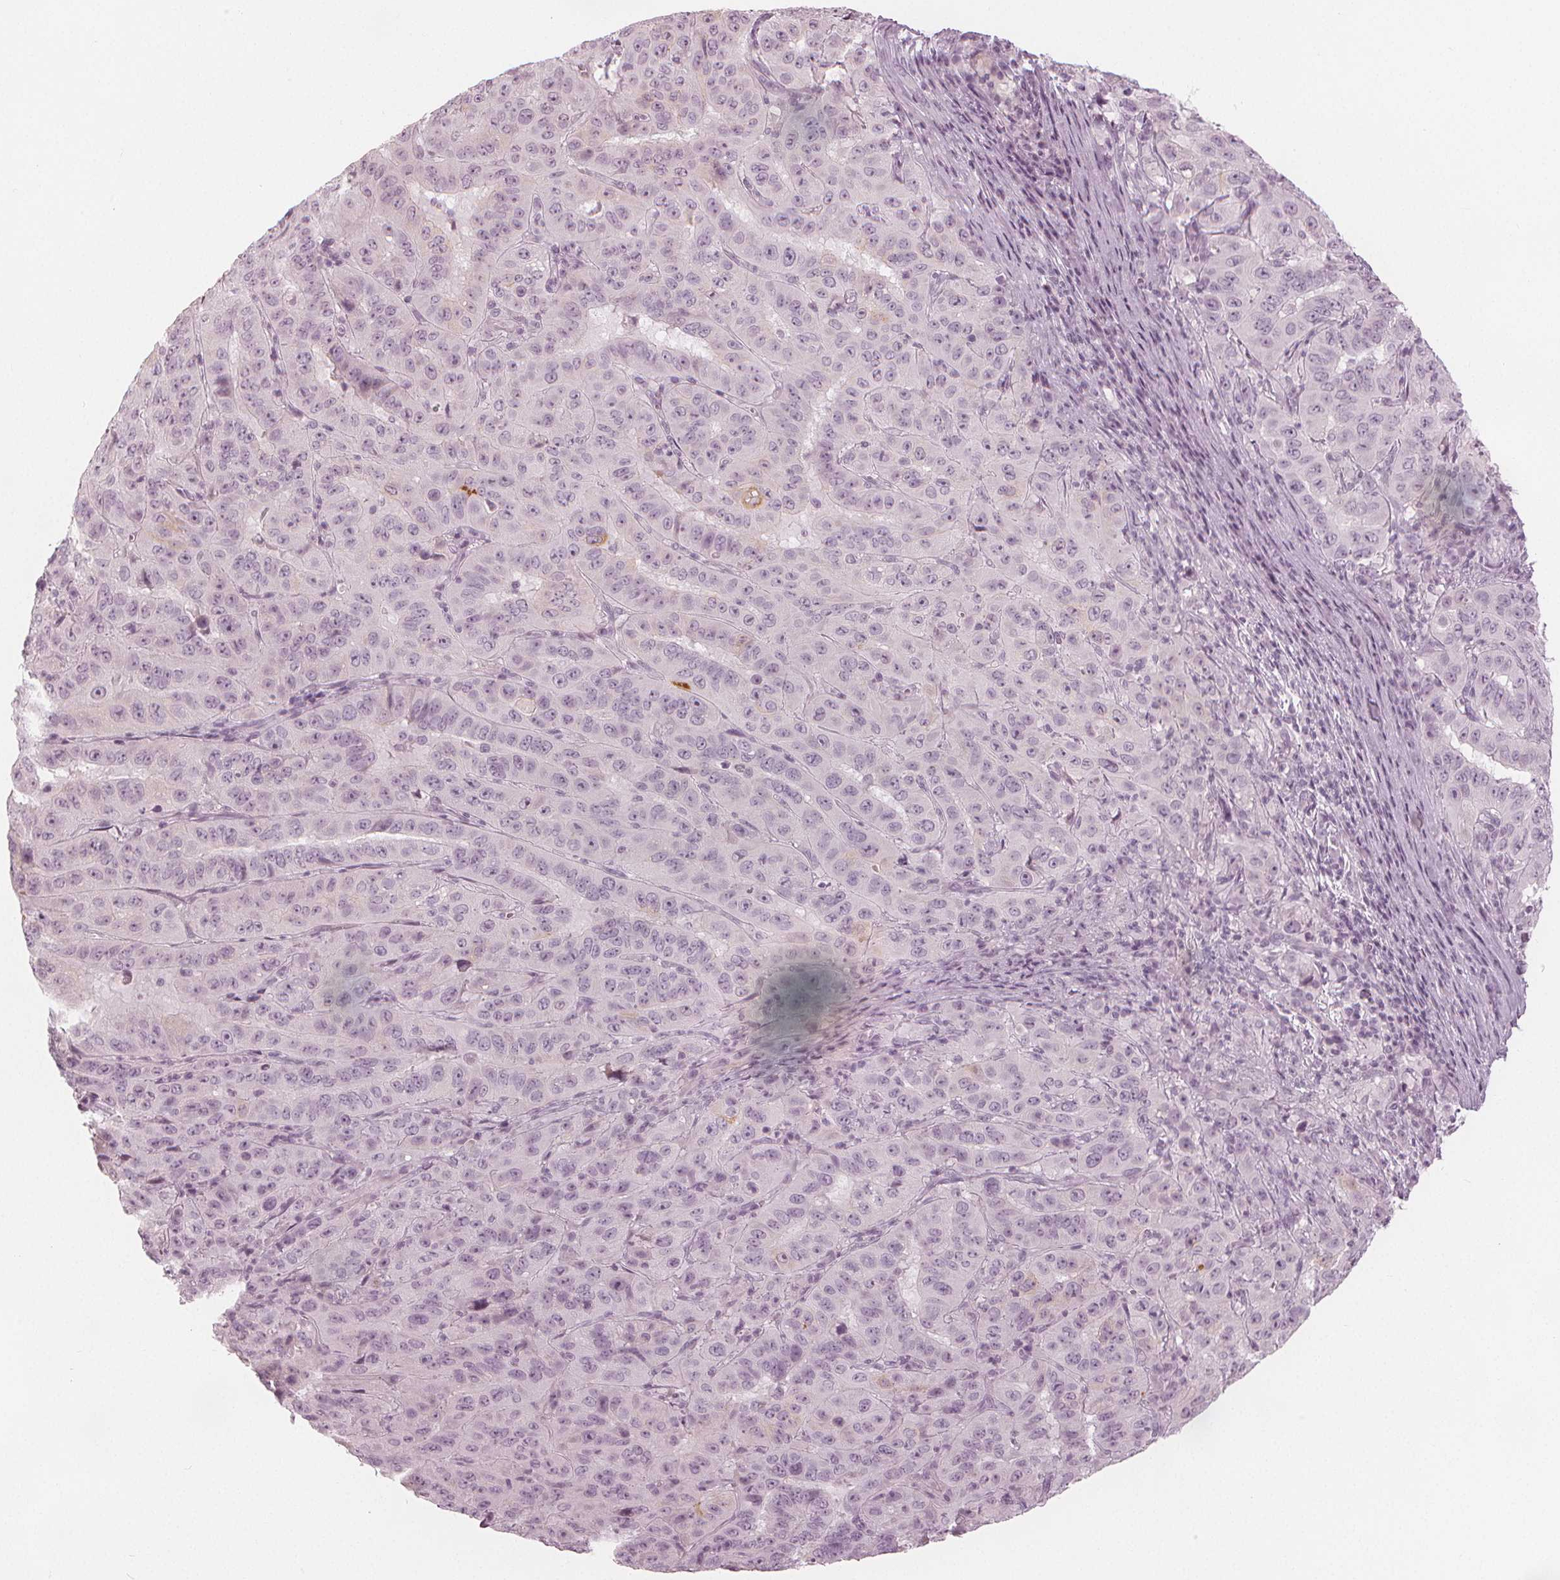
{"staining": {"intensity": "negative", "quantity": "none", "location": "none"}, "tissue": "pancreatic cancer", "cell_type": "Tumor cells", "image_type": "cancer", "snomed": [{"axis": "morphology", "description": "Adenocarcinoma, NOS"}, {"axis": "topography", "description": "Pancreas"}], "caption": "Tumor cells are negative for protein expression in human adenocarcinoma (pancreatic). (DAB immunohistochemistry (IHC) with hematoxylin counter stain).", "gene": "PAEP", "patient": {"sex": "male", "age": 63}}